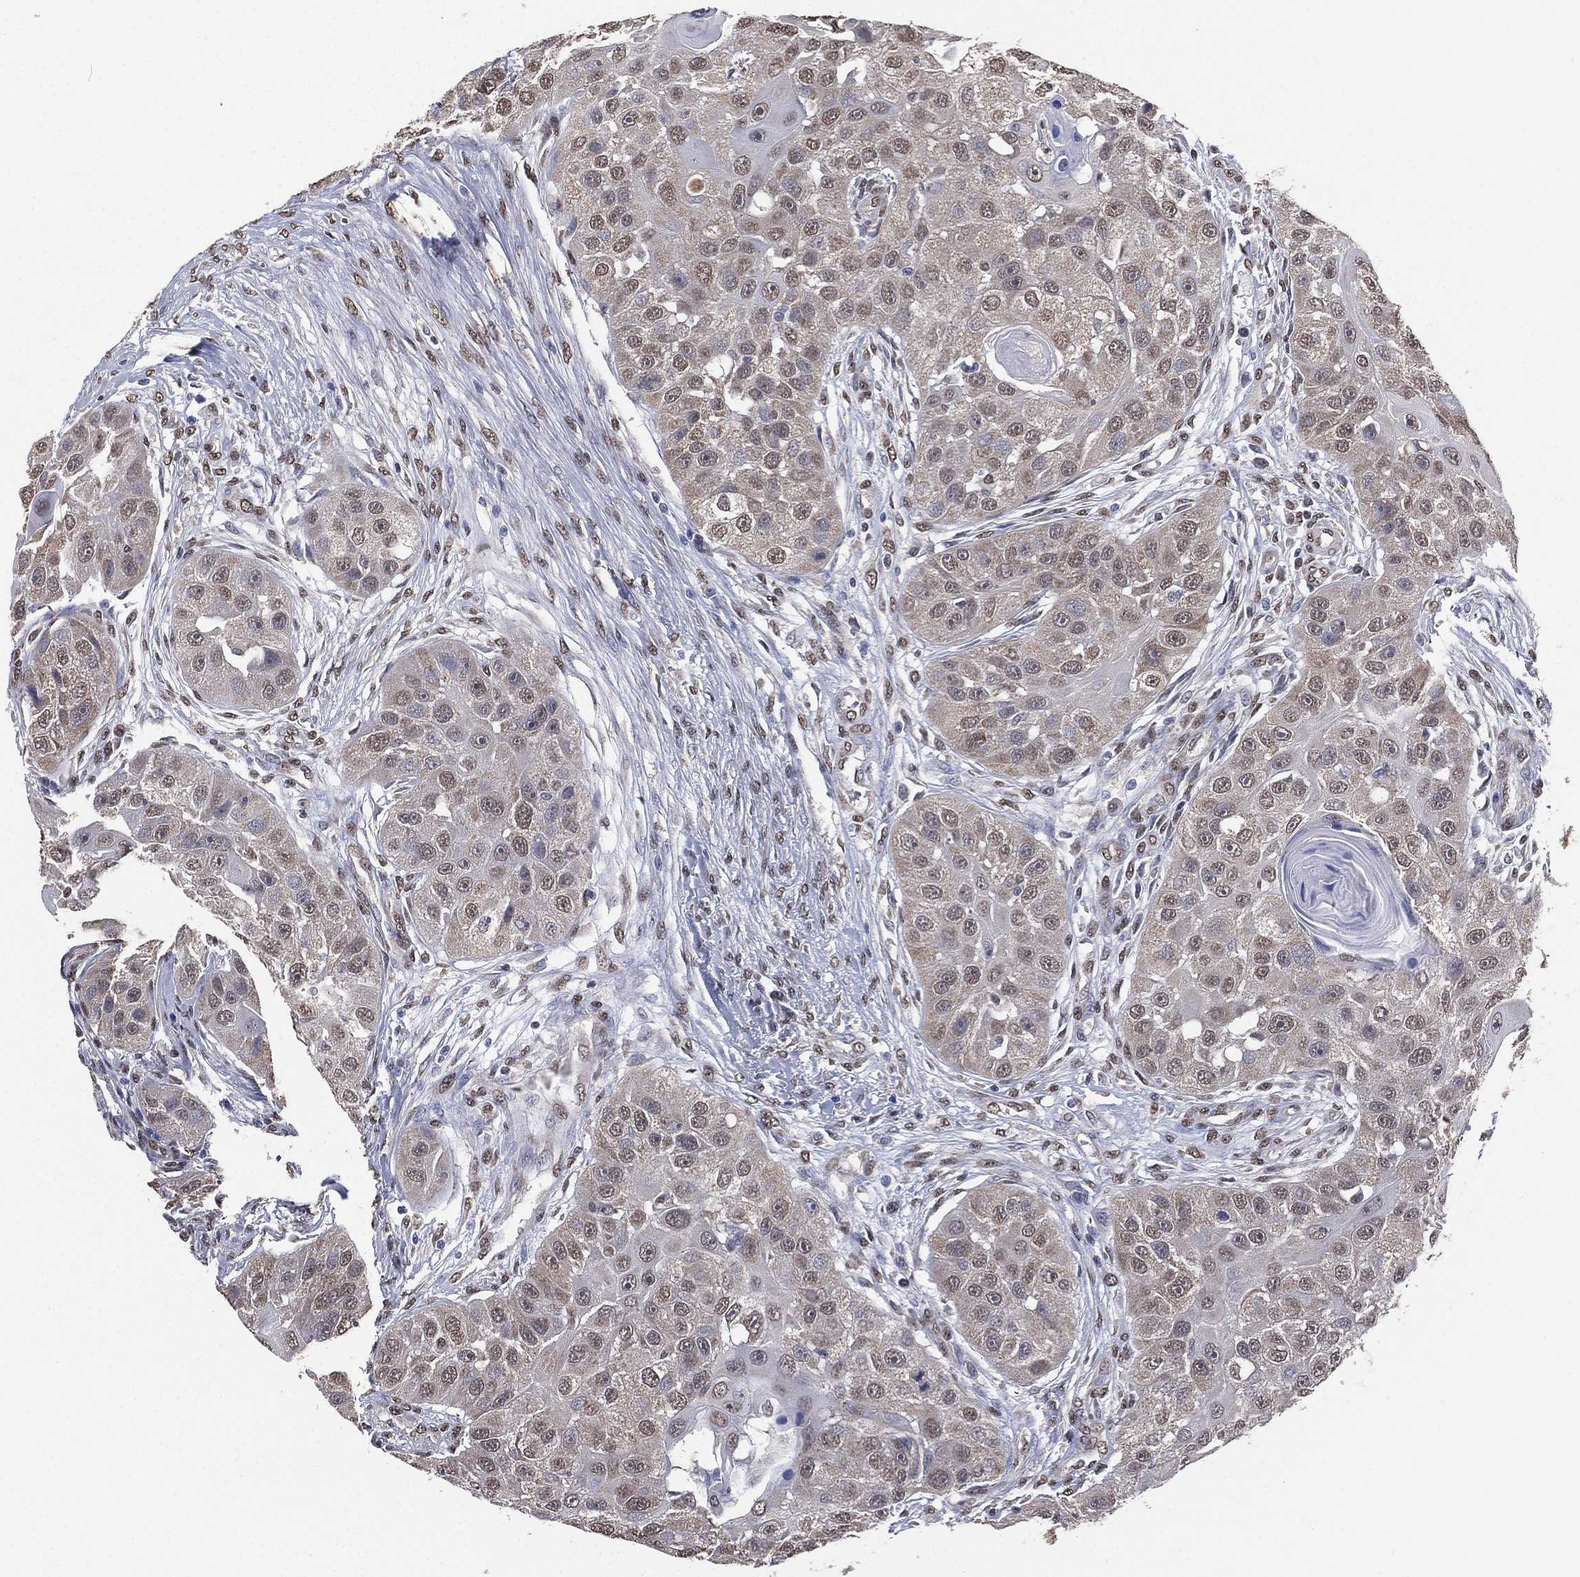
{"staining": {"intensity": "weak", "quantity": "25%-75%", "location": "cytoplasmic/membranous,nuclear"}, "tissue": "head and neck cancer", "cell_type": "Tumor cells", "image_type": "cancer", "snomed": [{"axis": "morphology", "description": "Normal tissue, NOS"}, {"axis": "morphology", "description": "Squamous cell carcinoma, NOS"}, {"axis": "topography", "description": "Skeletal muscle"}, {"axis": "topography", "description": "Head-Neck"}], "caption": "This is an image of immunohistochemistry (IHC) staining of head and neck cancer (squamous cell carcinoma), which shows weak expression in the cytoplasmic/membranous and nuclear of tumor cells.", "gene": "ALDH7A1", "patient": {"sex": "male", "age": 51}}